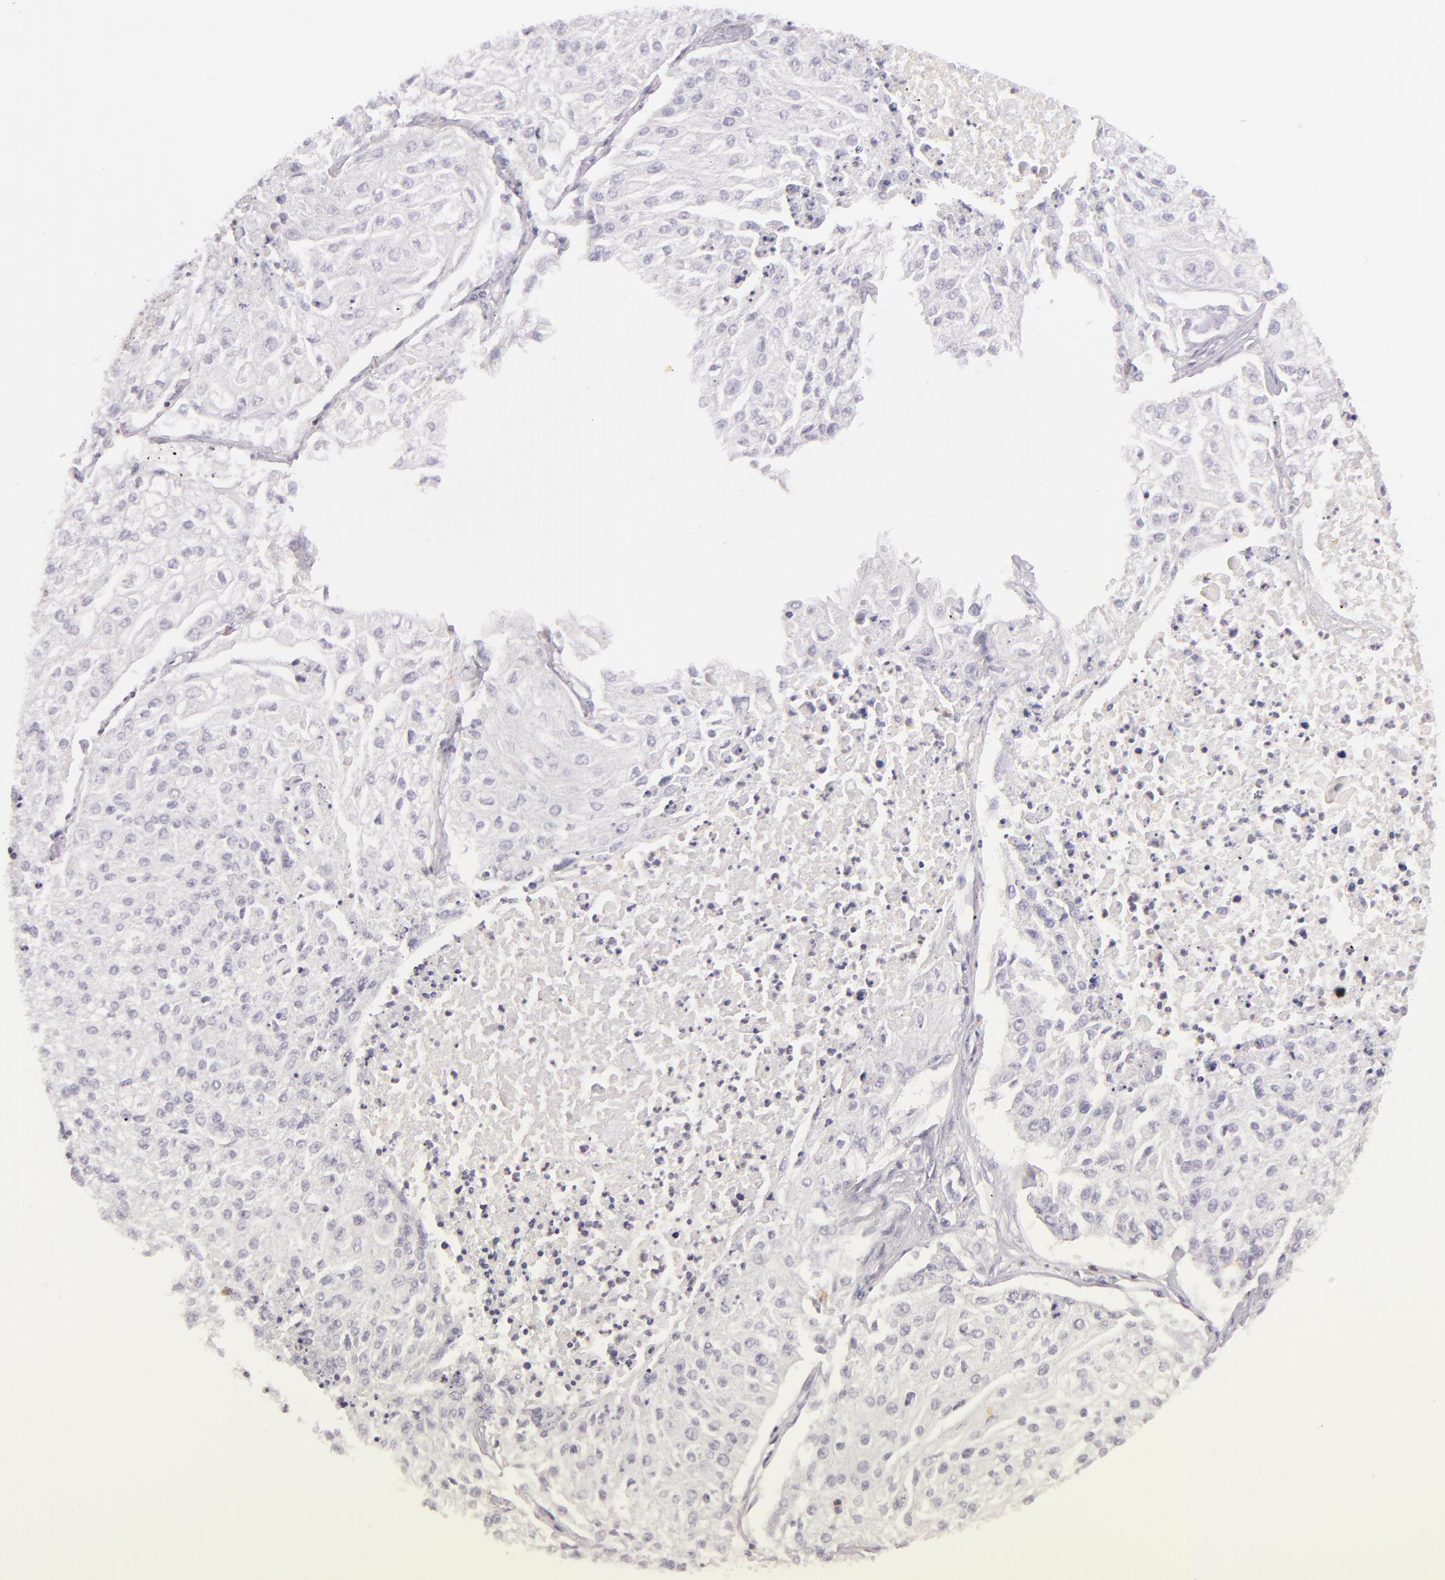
{"staining": {"intensity": "negative", "quantity": "none", "location": "none"}, "tissue": "lung cancer", "cell_type": "Tumor cells", "image_type": "cancer", "snomed": [{"axis": "morphology", "description": "Squamous cell carcinoma, NOS"}, {"axis": "topography", "description": "Lung"}], "caption": "High magnification brightfield microscopy of lung cancer stained with DAB (brown) and counterstained with hematoxylin (blue): tumor cells show no significant expression.", "gene": "CBS", "patient": {"sex": "male", "age": 75}}